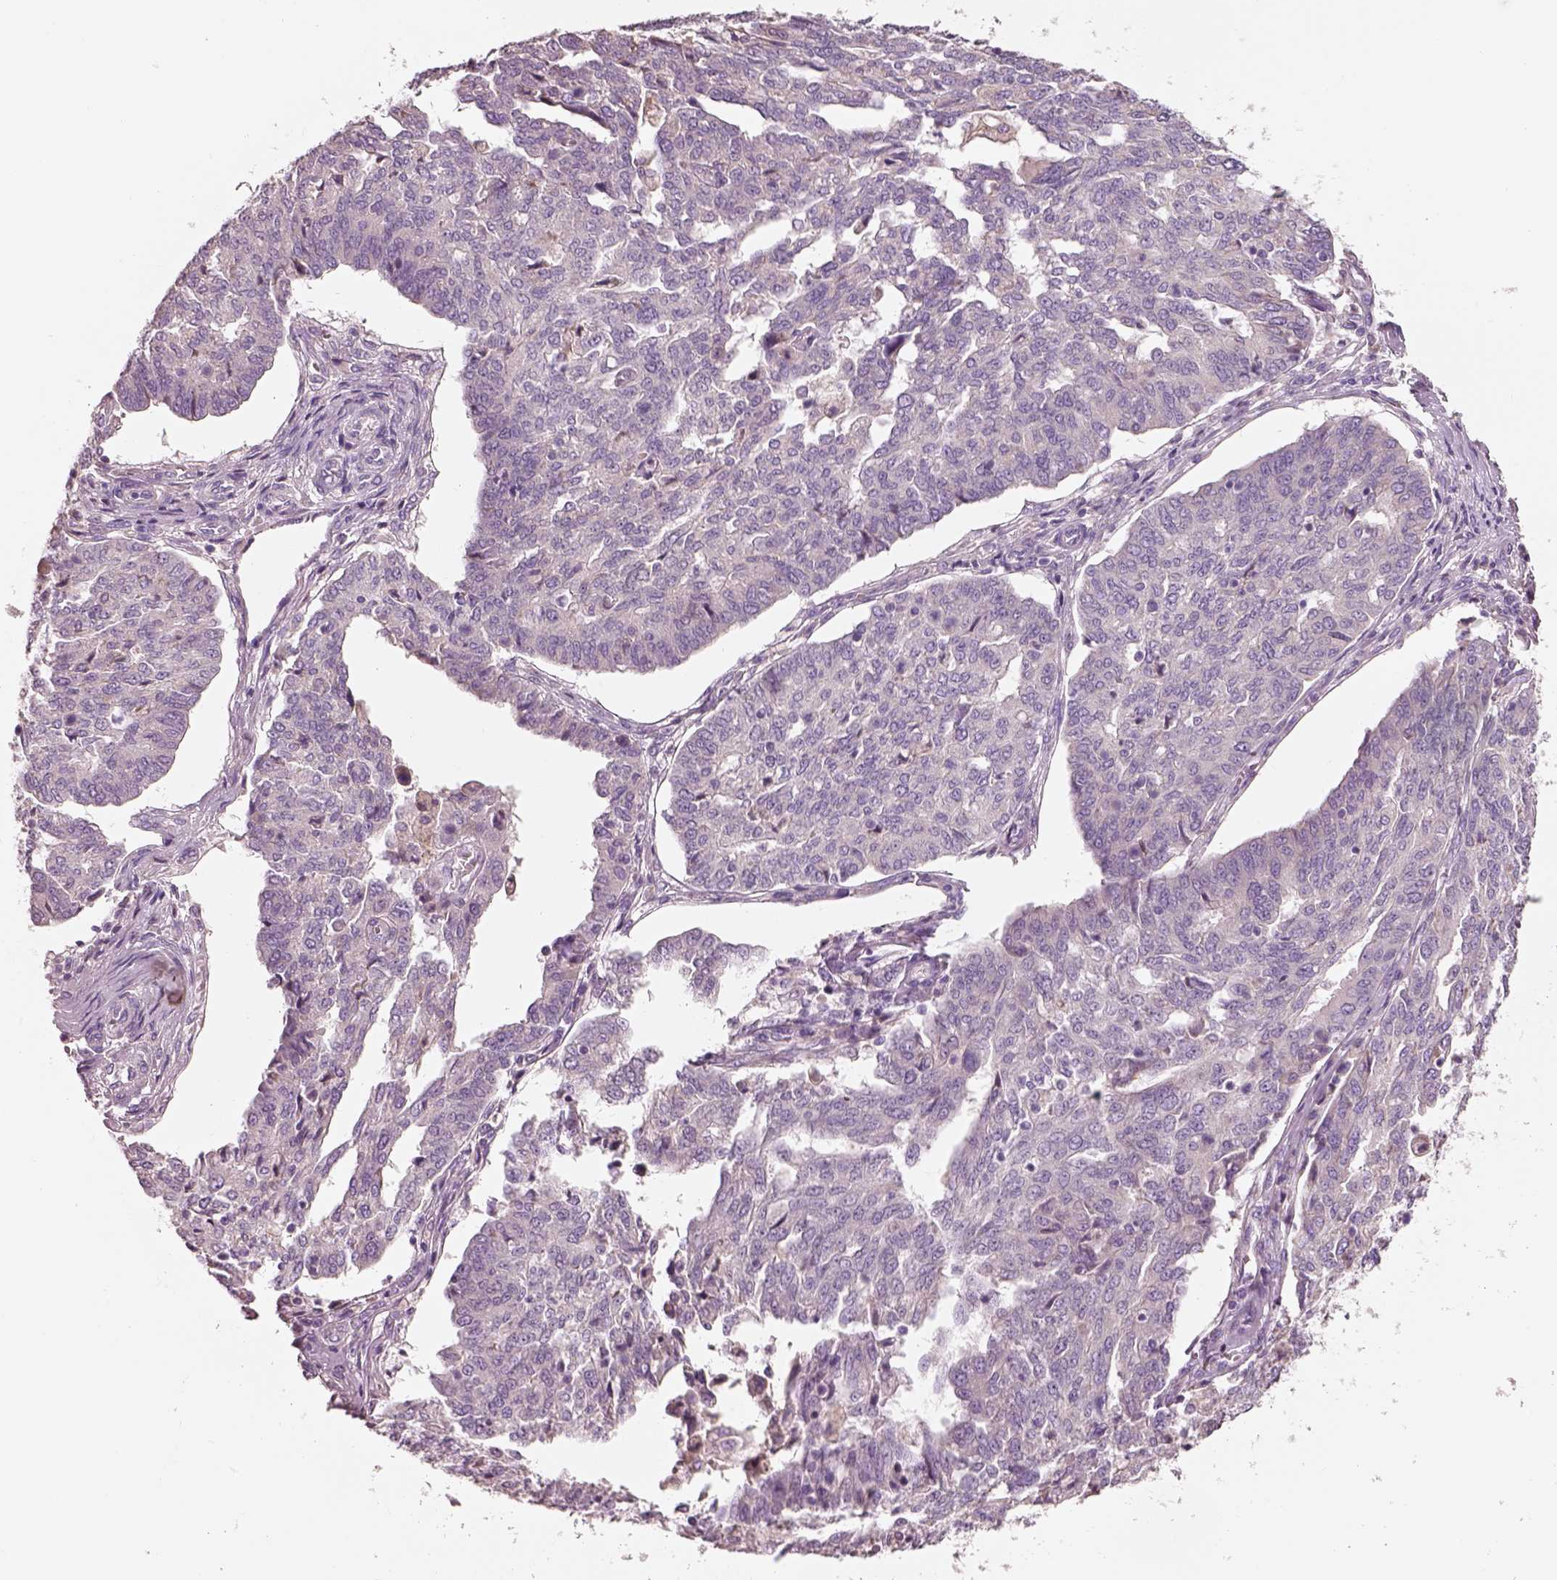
{"staining": {"intensity": "negative", "quantity": "none", "location": "none"}, "tissue": "ovarian cancer", "cell_type": "Tumor cells", "image_type": "cancer", "snomed": [{"axis": "morphology", "description": "Cystadenocarcinoma, serous, NOS"}, {"axis": "topography", "description": "Ovary"}], "caption": "High power microscopy micrograph of an immunohistochemistry (IHC) histopathology image of serous cystadenocarcinoma (ovarian), revealing no significant staining in tumor cells. The staining is performed using DAB (3,3'-diaminobenzidine) brown chromogen with nuclei counter-stained in using hematoxylin.", "gene": "PNOC", "patient": {"sex": "female", "age": 67}}